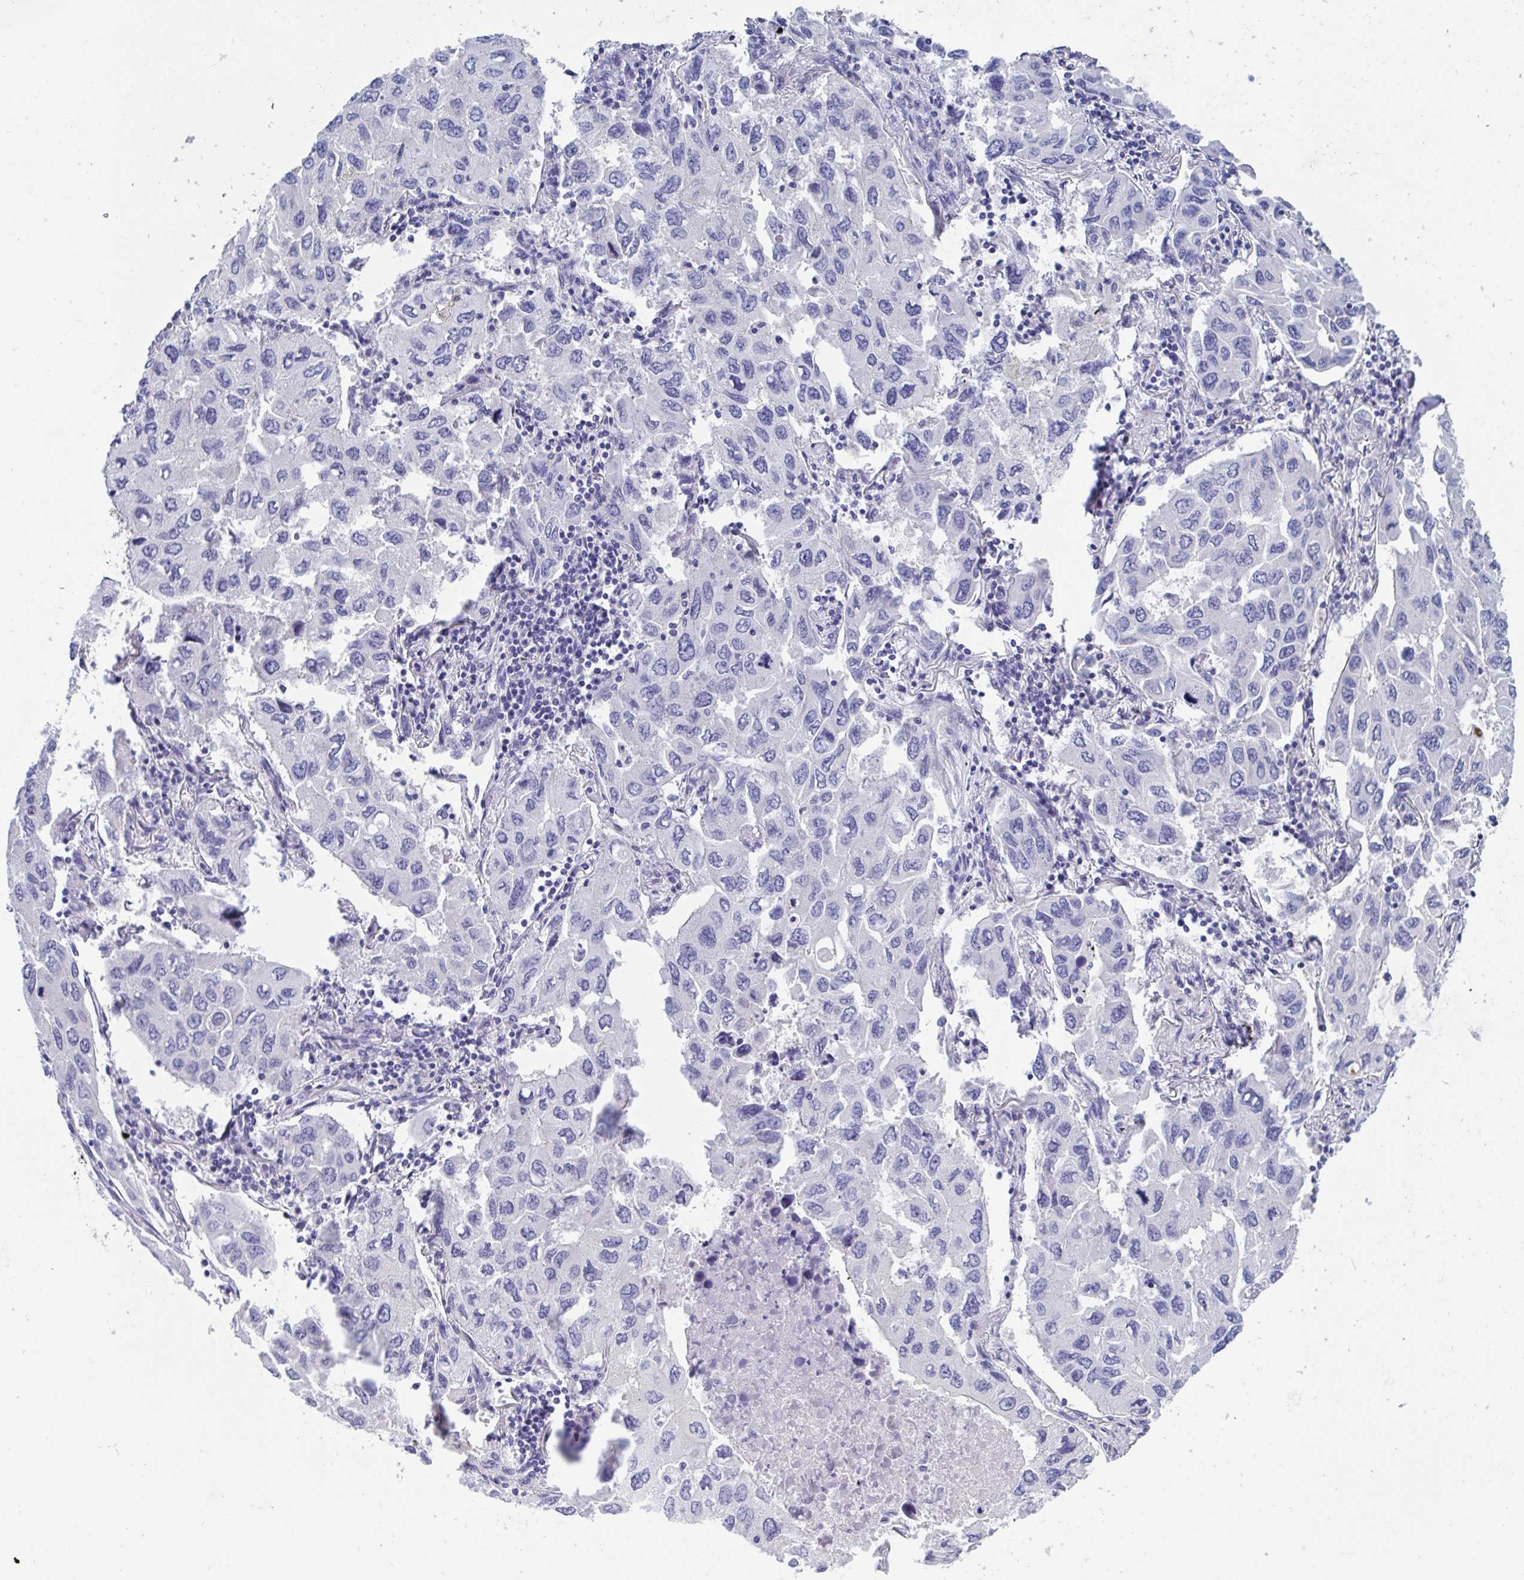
{"staining": {"intensity": "negative", "quantity": "none", "location": "none"}, "tissue": "lung cancer", "cell_type": "Tumor cells", "image_type": "cancer", "snomed": [{"axis": "morphology", "description": "Adenocarcinoma, NOS"}, {"axis": "topography", "description": "Lung"}], "caption": "Immunohistochemistry (IHC) image of neoplastic tissue: human lung cancer stained with DAB (3,3'-diaminobenzidine) reveals no significant protein expression in tumor cells.", "gene": "TTC30B", "patient": {"sex": "male", "age": 64}}